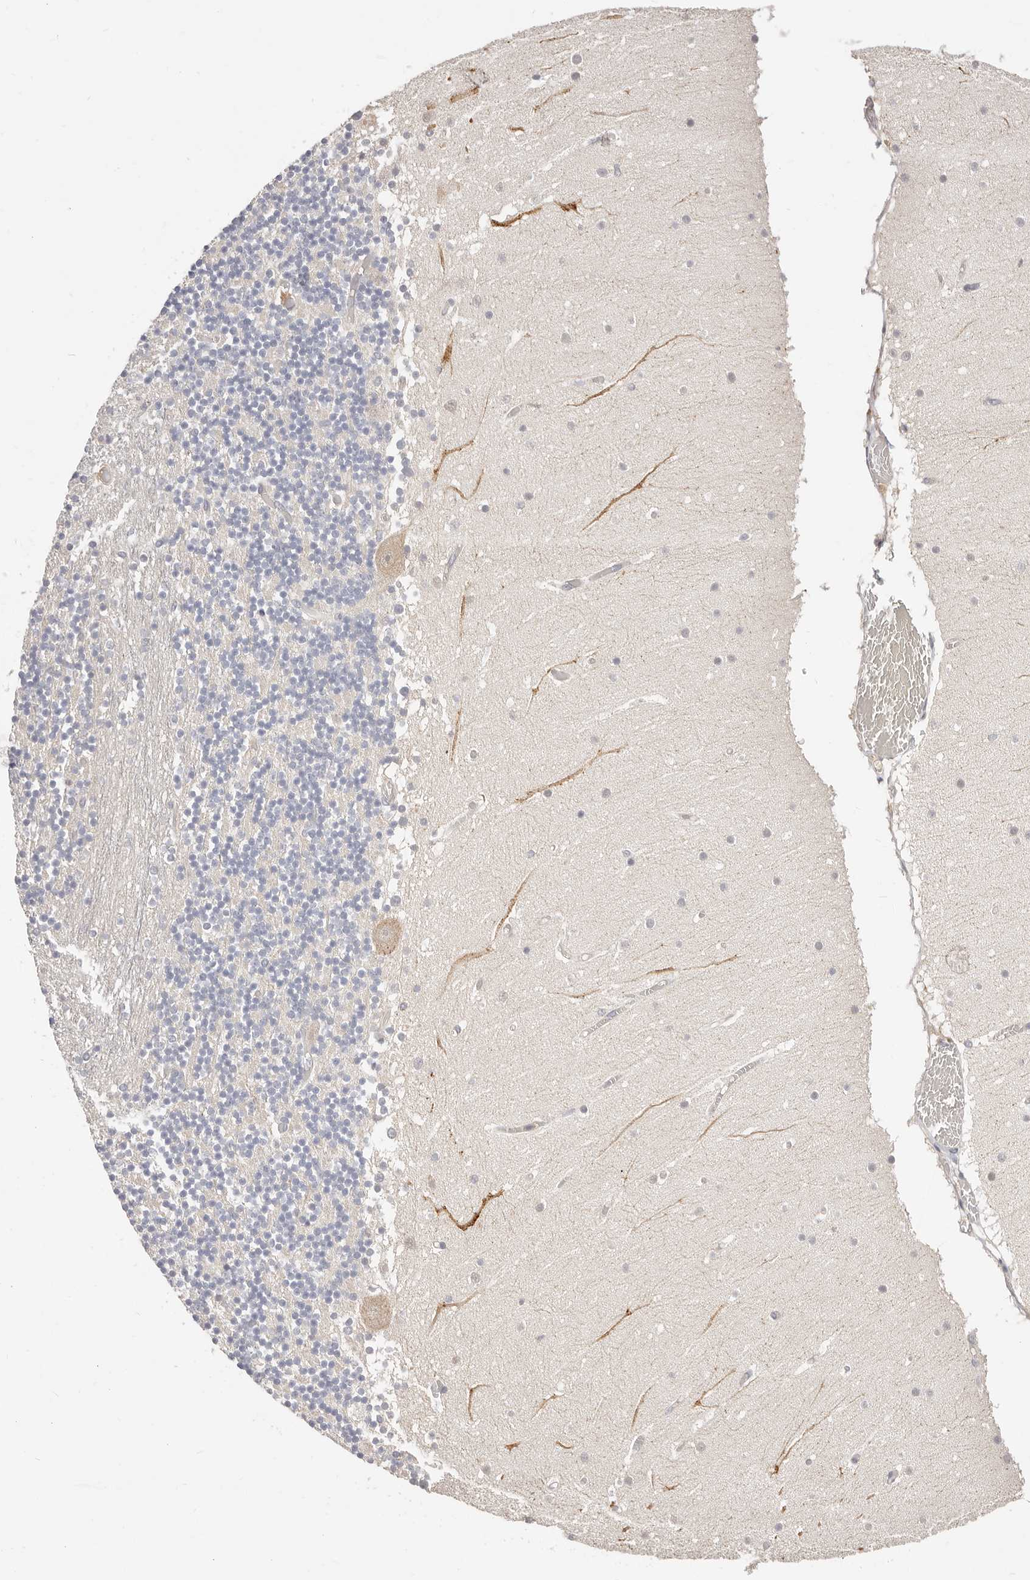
{"staining": {"intensity": "negative", "quantity": "none", "location": "none"}, "tissue": "cerebellum", "cell_type": "Cells in granular layer", "image_type": "normal", "snomed": [{"axis": "morphology", "description": "Normal tissue, NOS"}, {"axis": "topography", "description": "Cerebellum"}], "caption": "Protein analysis of unremarkable cerebellum exhibits no significant expression in cells in granular layer. (DAB (3,3'-diaminobenzidine) immunohistochemistry (IHC), high magnification).", "gene": "DTNBP1", "patient": {"sex": "female", "age": 28}}